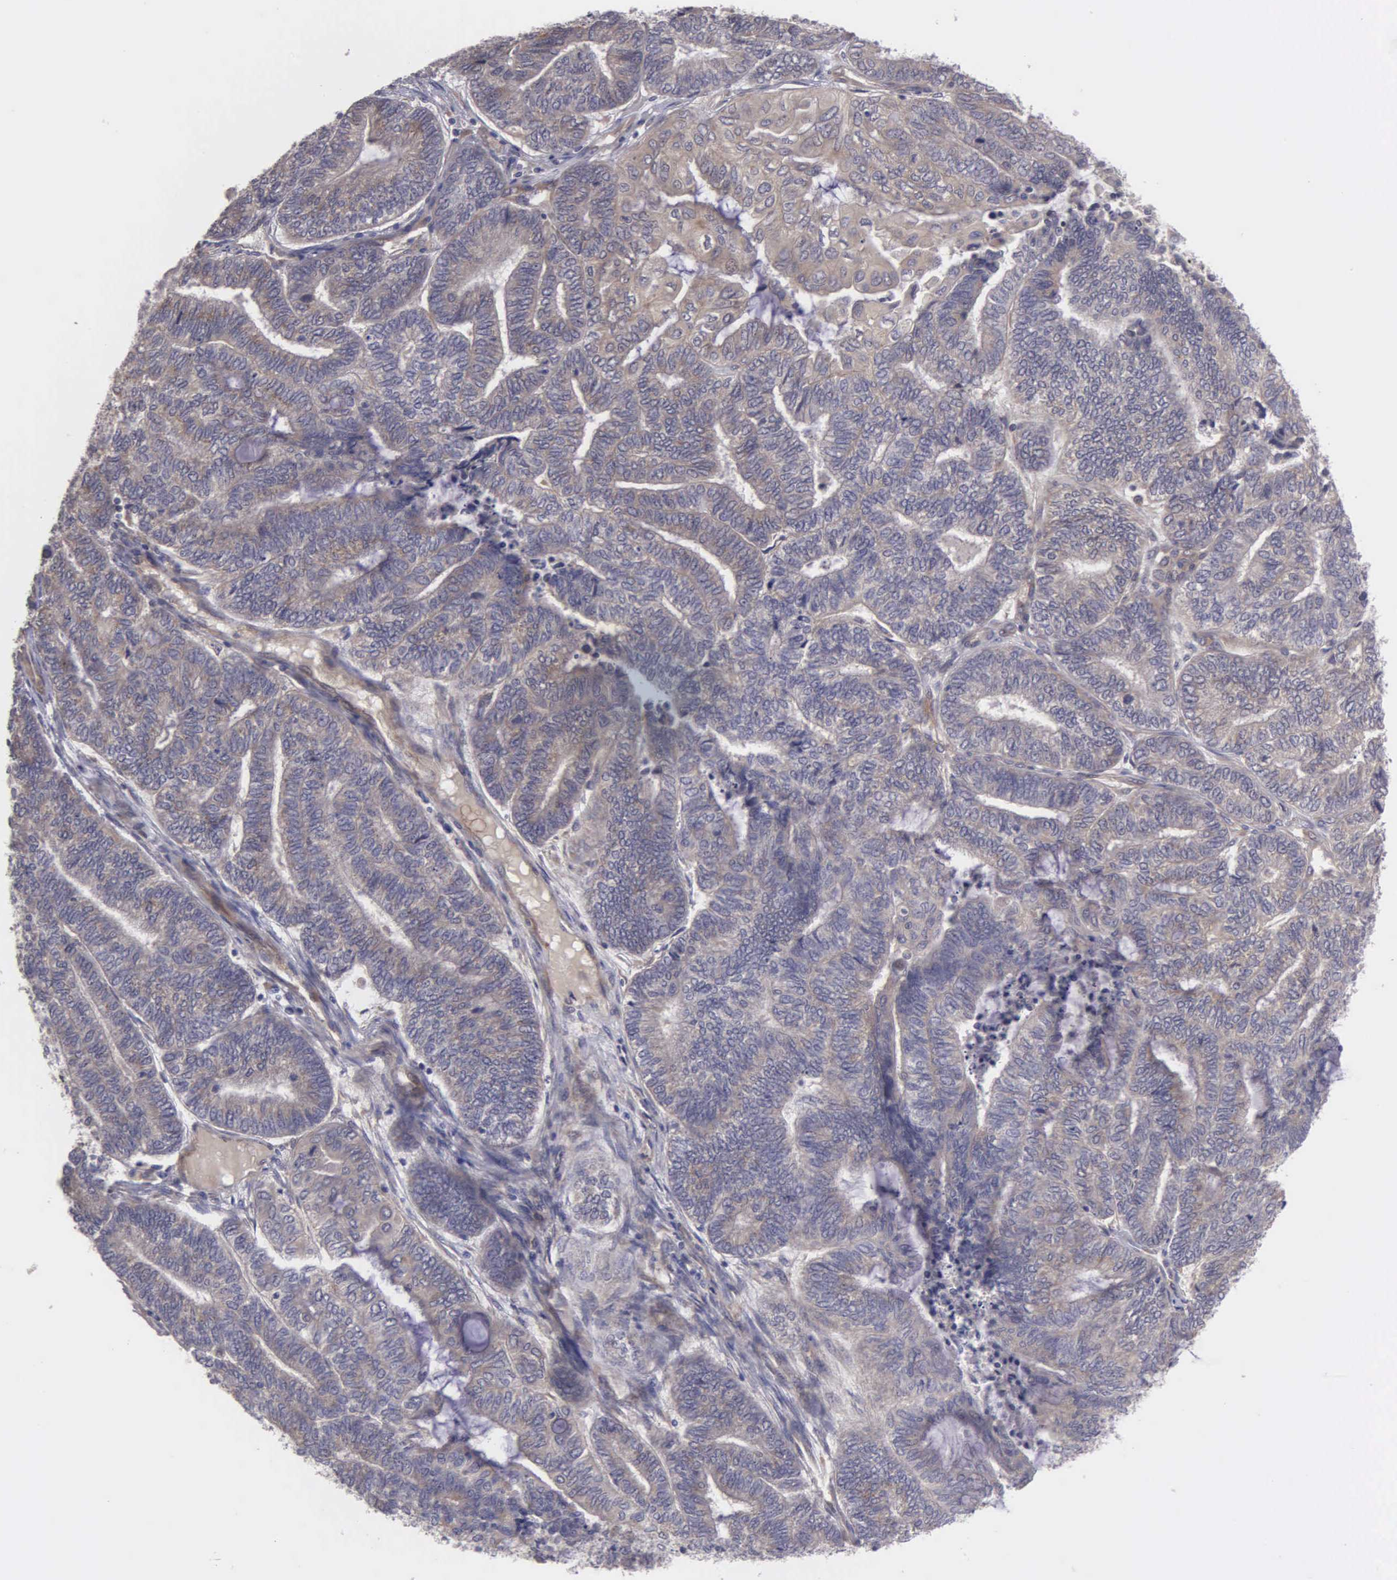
{"staining": {"intensity": "weak", "quantity": ">75%", "location": "cytoplasmic/membranous"}, "tissue": "endometrial cancer", "cell_type": "Tumor cells", "image_type": "cancer", "snomed": [{"axis": "morphology", "description": "Adenocarcinoma, NOS"}, {"axis": "topography", "description": "Uterus"}, {"axis": "topography", "description": "Endometrium"}], "caption": "Immunohistochemical staining of endometrial cancer reveals low levels of weak cytoplasmic/membranous protein expression in approximately >75% of tumor cells. The protein is shown in brown color, while the nuclei are stained blue.", "gene": "RTL10", "patient": {"sex": "female", "age": 70}}